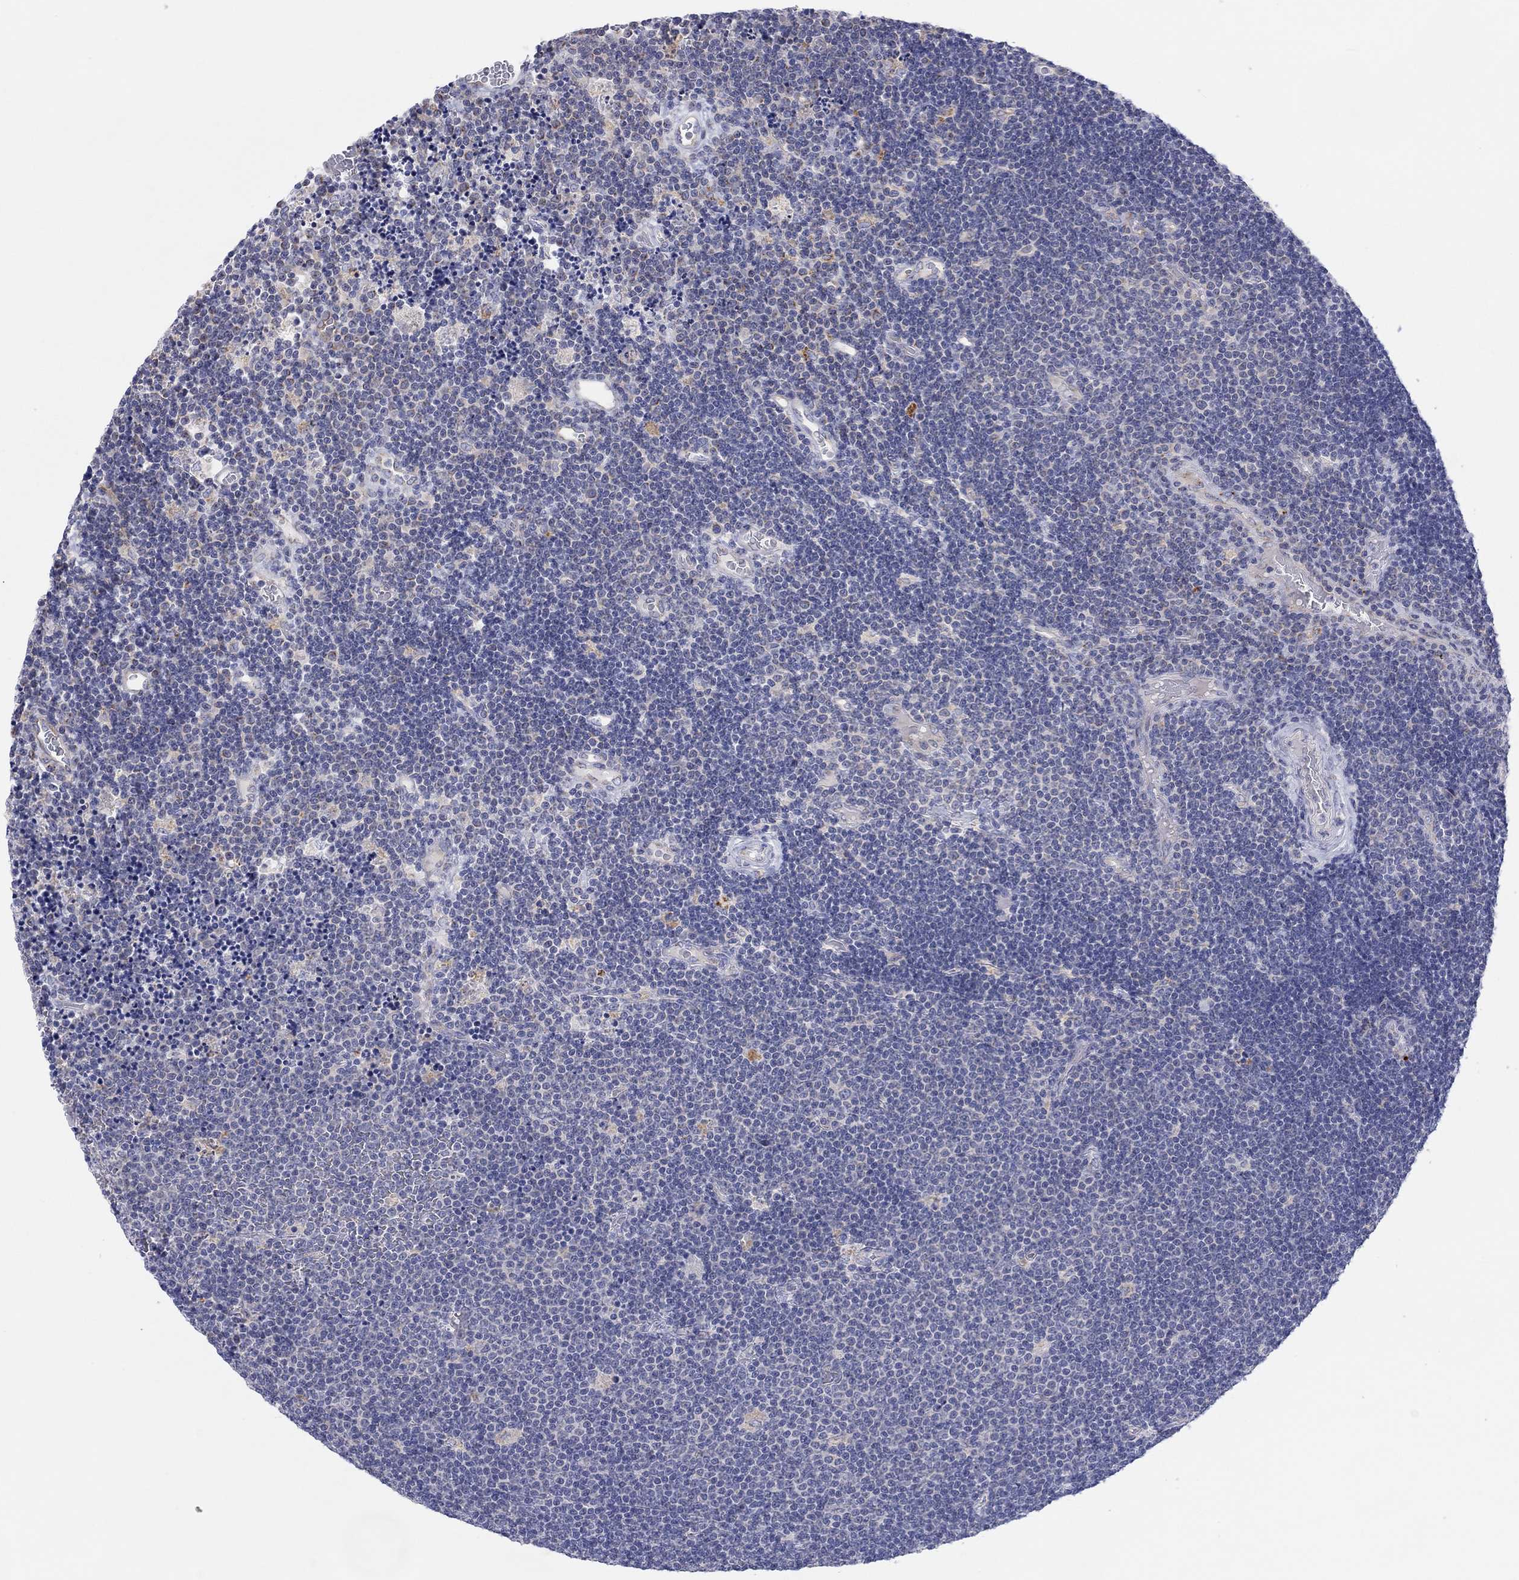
{"staining": {"intensity": "negative", "quantity": "none", "location": "none"}, "tissue": "lymphoma", "cell_type": "Tumor cells", "image_type": "cancer", "snomed": [{"axis": "morphology", "description": "Malignant lymphoma, non-Hodgkin's type, Low grade"}, {"axis": "topography", "description": "Brain"}], "caption": "This is an immunohistochemistry (IHC) image of human lymphoma. There is no expression in tumor cells.", "gene": "BCO2", "patient": {"sex": "female", "age": 66}}